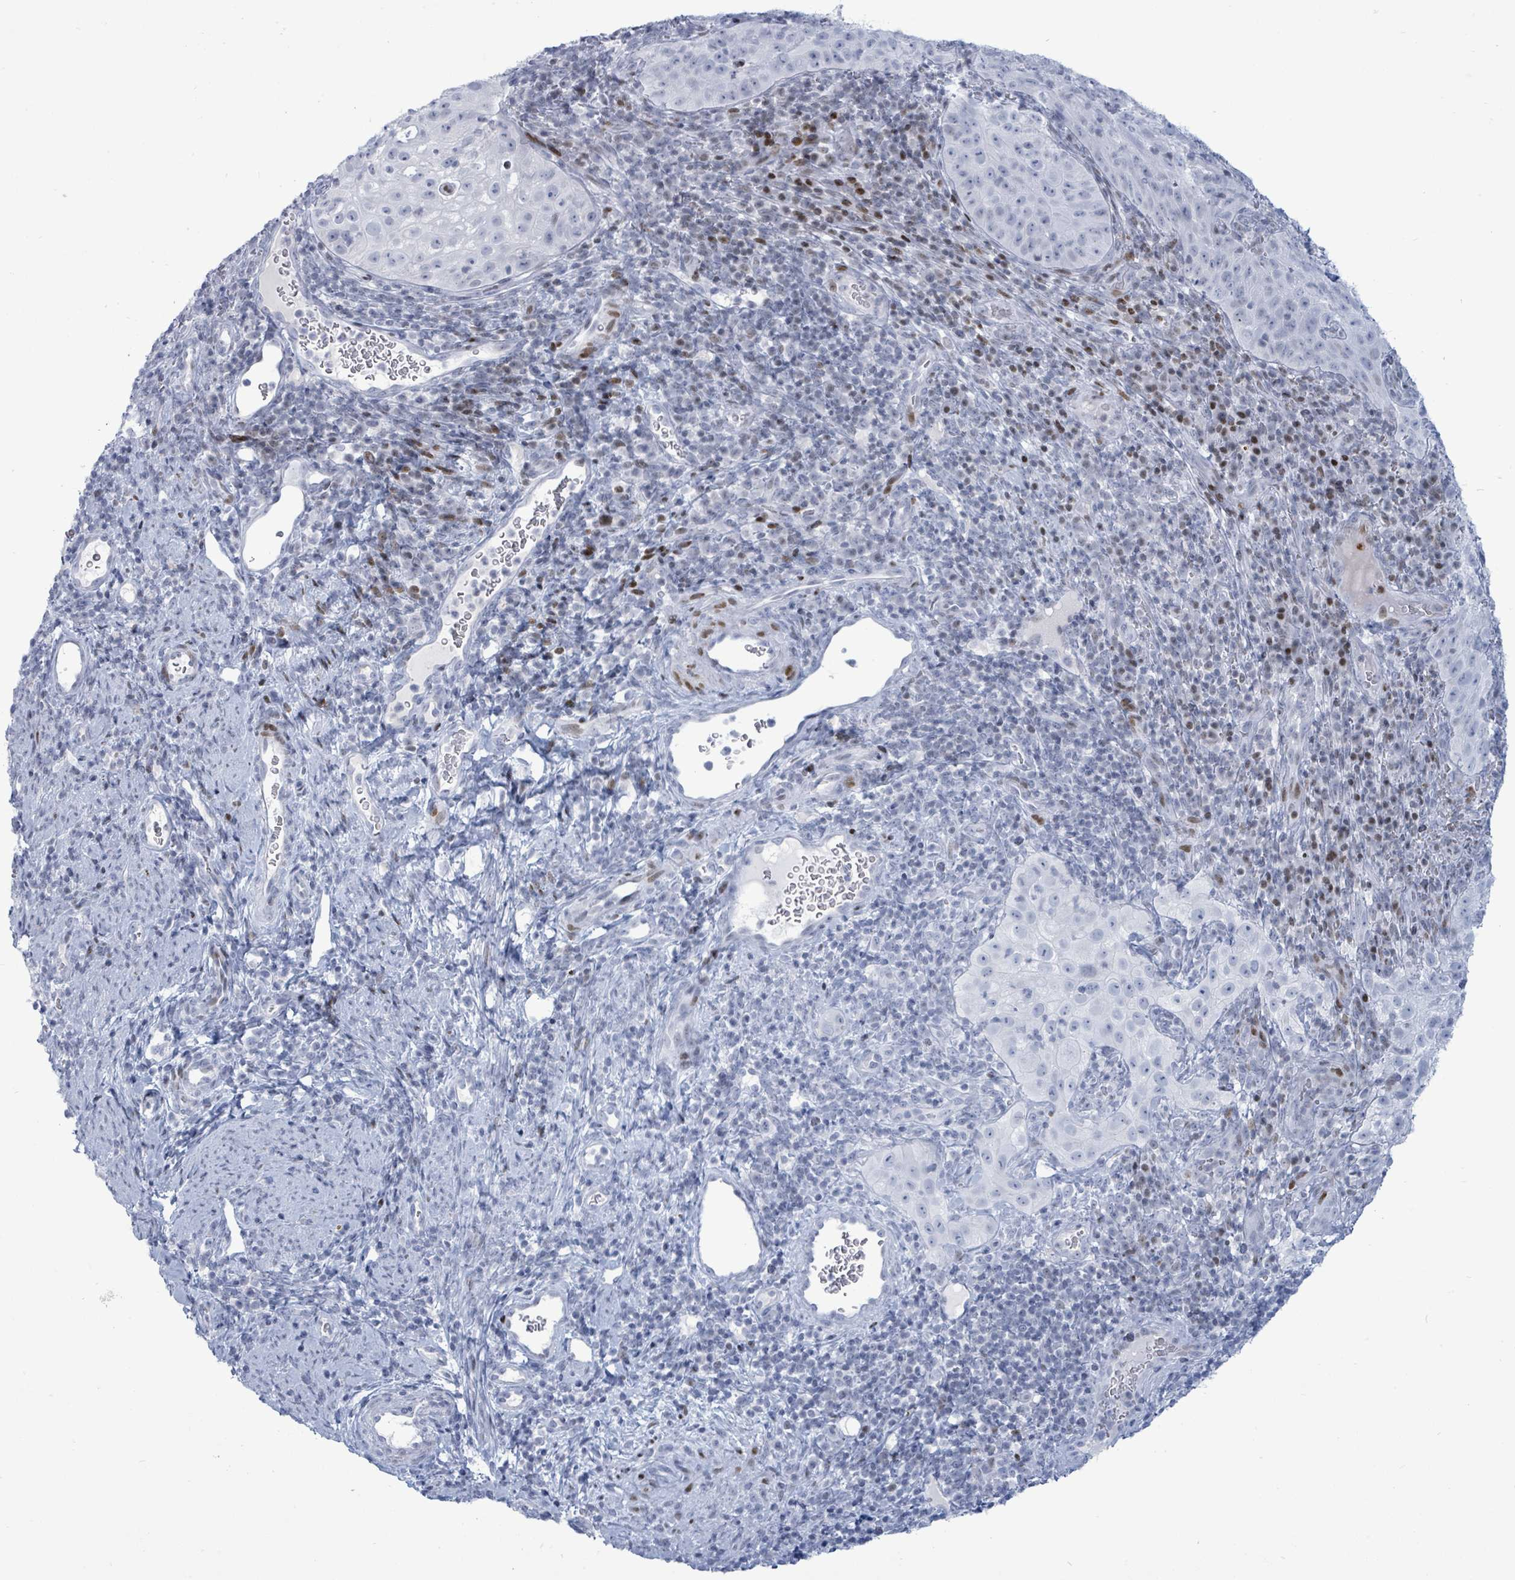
{"staining": {"intensity": "negative", "quantity": "none", "location": "none"}, "tissue": "cervical cancer", "cell_type": "Tumor cells", "image_type": "cancer", "snomed": [{"axis": "morphology", "description": "Squamous cell carcinoma, NOS"}, {"axis": "topography", "description": "Cervix"}], "caption": "High power microscopy histopathology image of an immunohistochemistry photomicrograph of cervical squamous cell carcinoma, revealing no significant expression in tumor cells.", "gene": "MALL", "patient": {"sex": "female", "age": 52}}